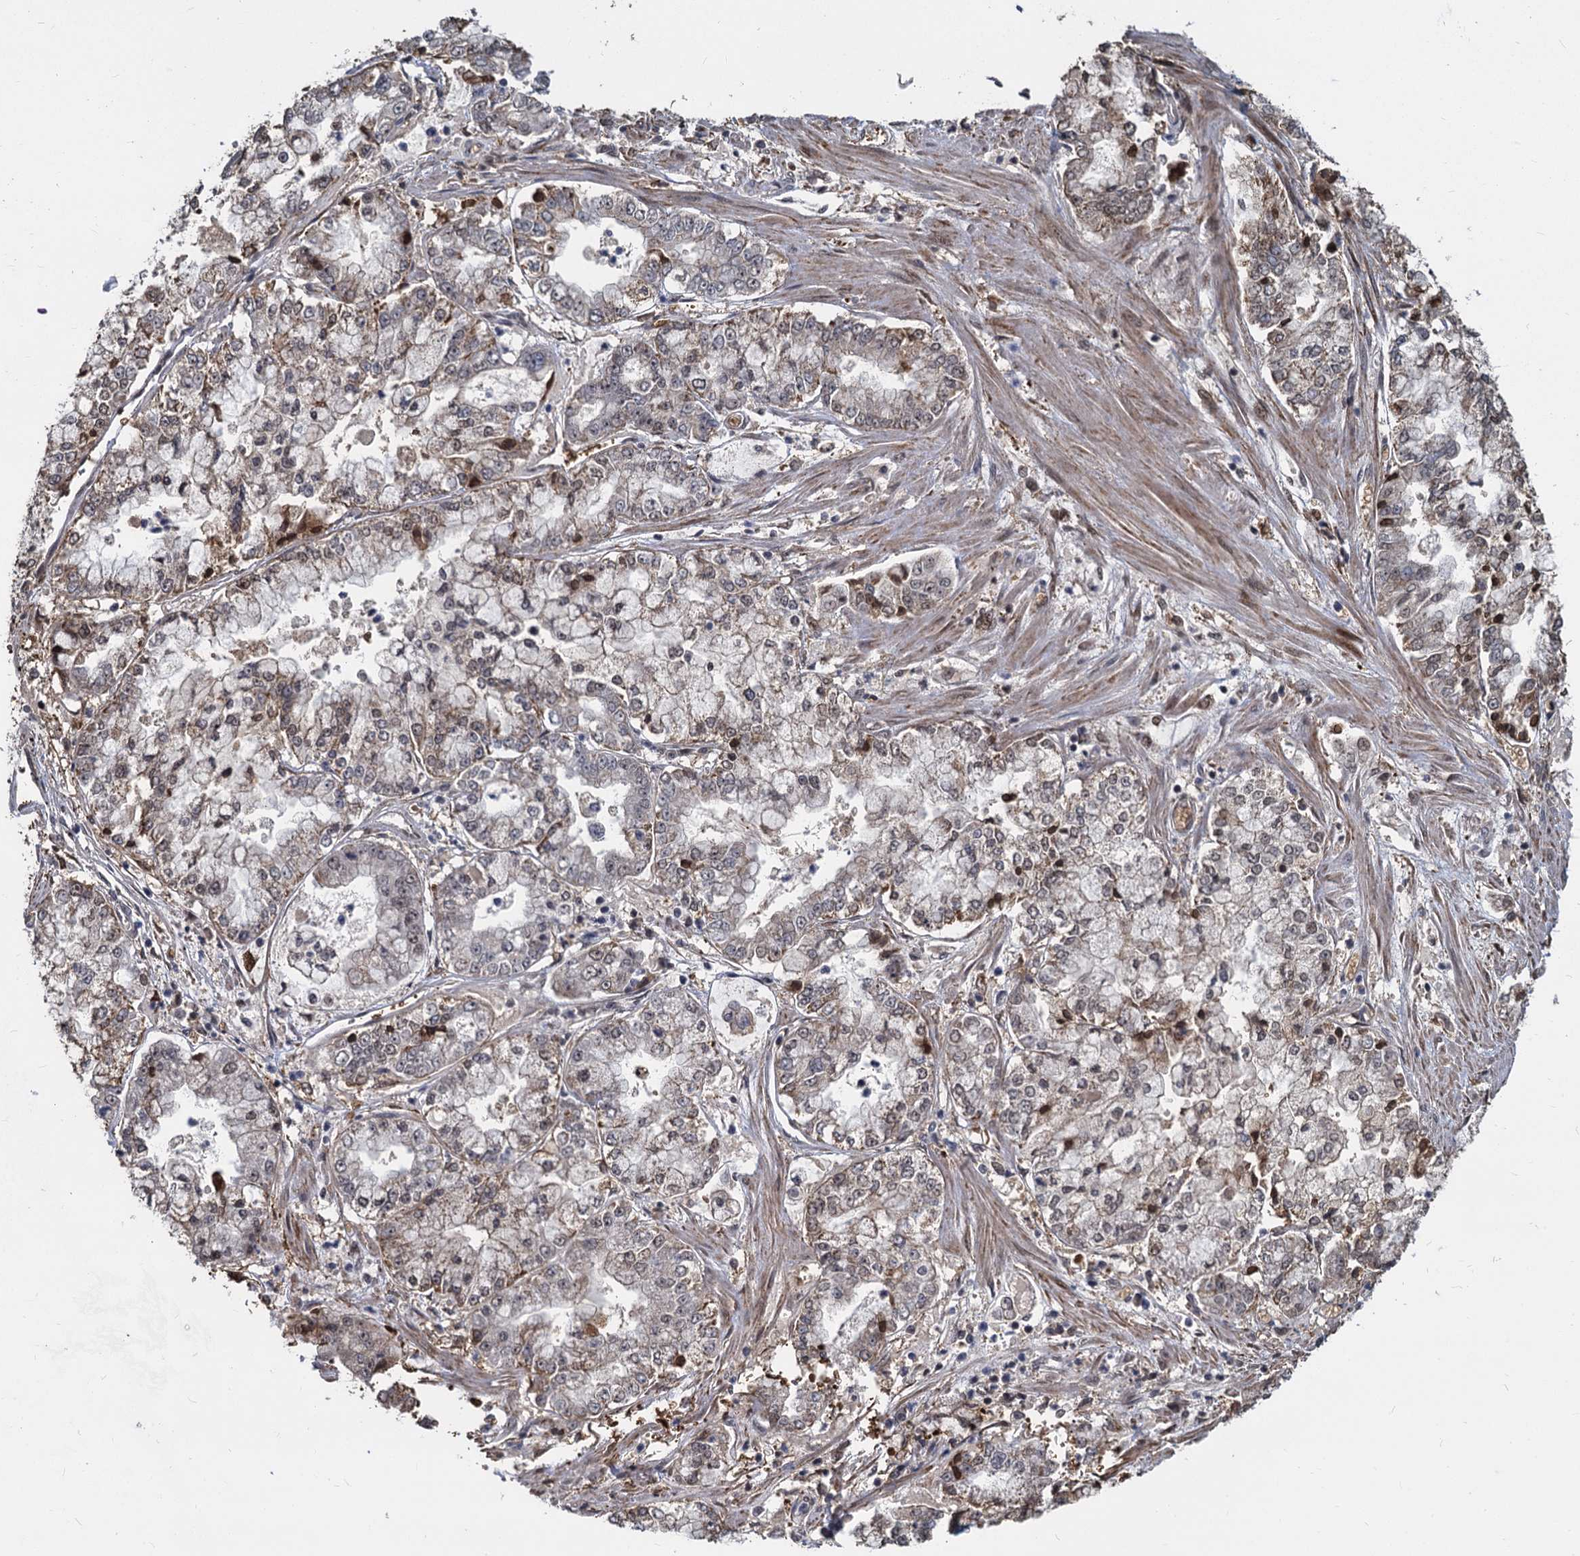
{"staining": {"intensity": "moderate", "quantity": "25%-75%", "location": "cytoplasmic/membranous,nuclear"}, "tissue": "stomach cancer", "cell_type": "Tumor cells", "image_type": "cancer", "snomed": [{"axis": "morphology", "description": "Adenocarcinoma, NOS"}, {"axis": "topography", "description": "Stomach"}], "caption": "This photomicrograph exhibits IHC staining of human stomach cancer, with medium moderate cytoplasmic/membranous and nuclear positivity in approximately 25%-75% of tumor cells.", "gene": "FANCI", "patient": {"sex": "male", "age": 76}}